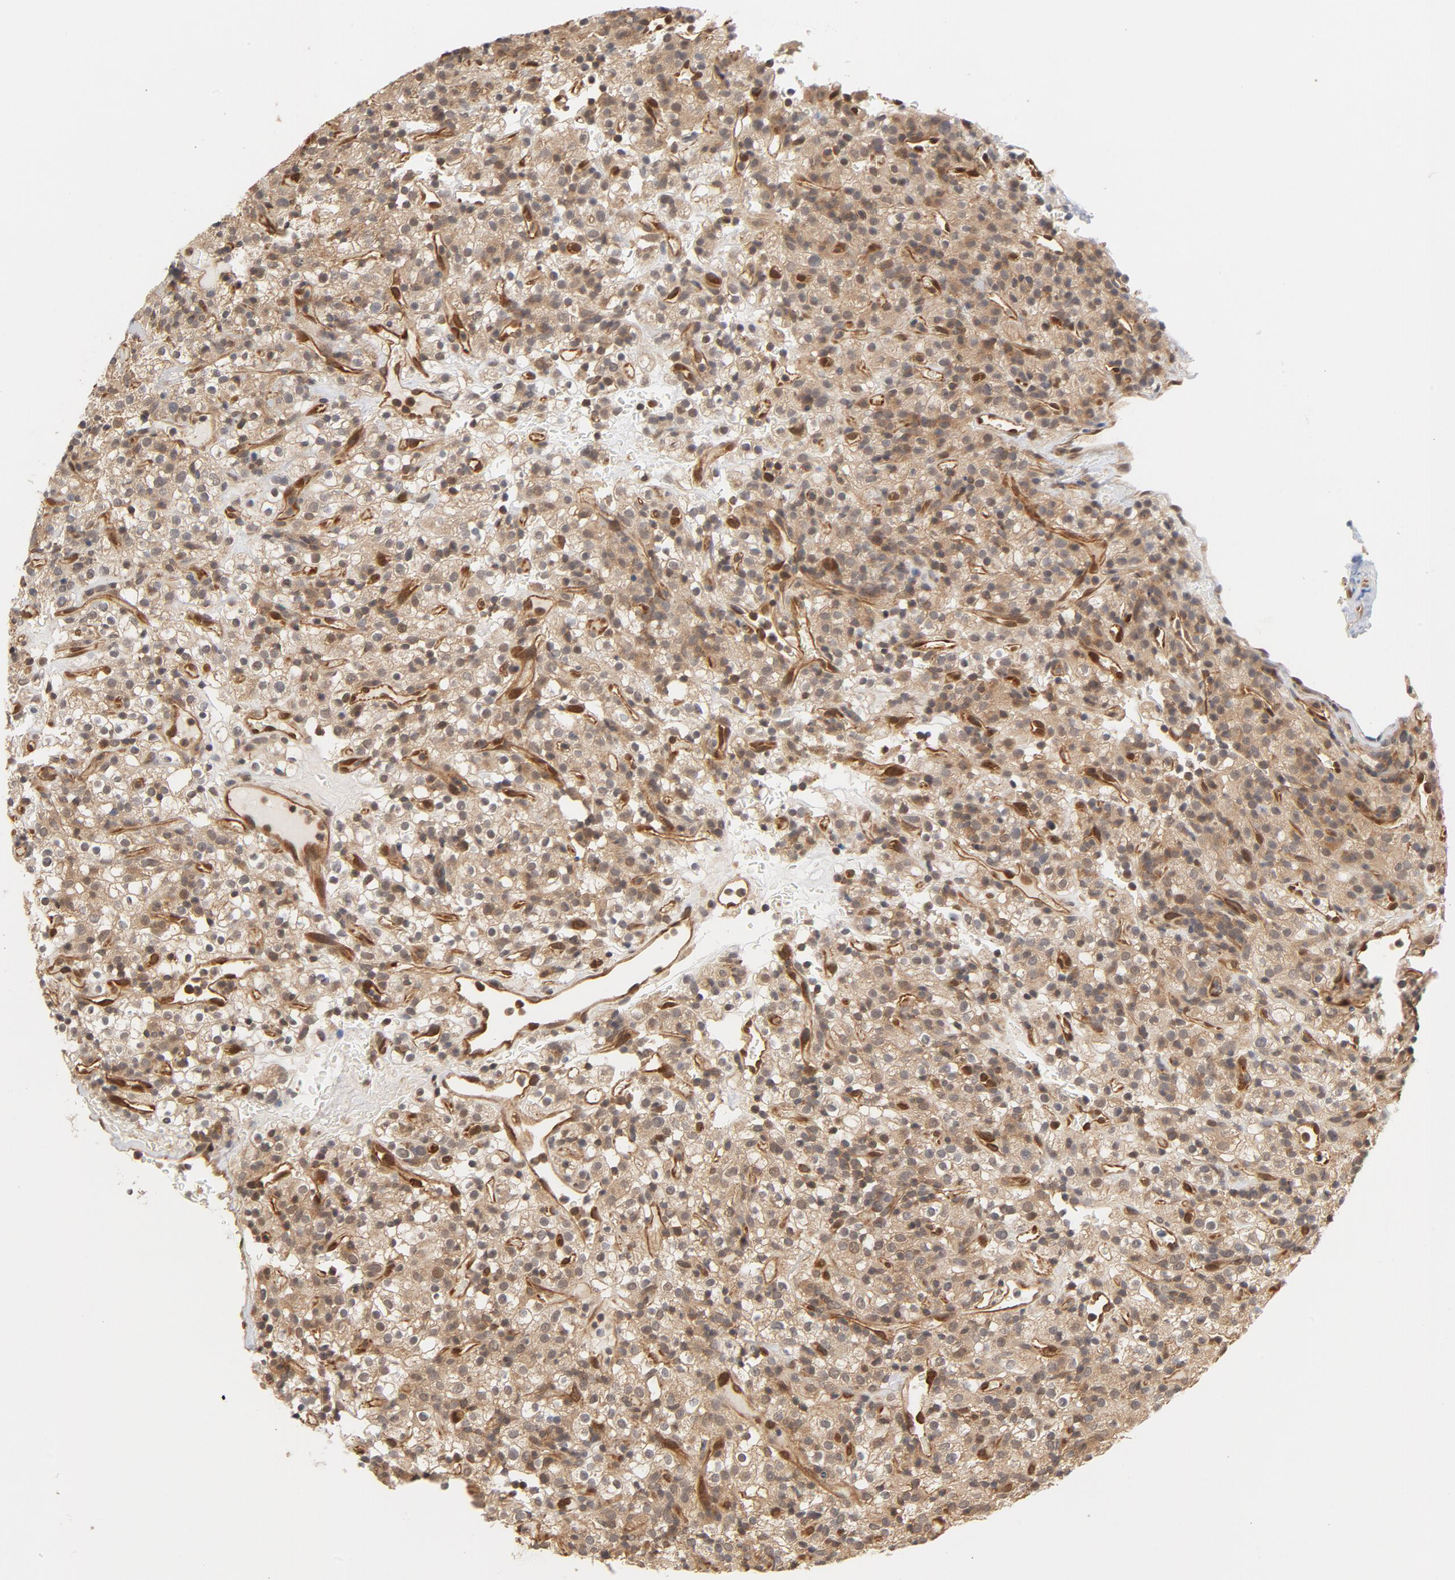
{"staining": {"intensity": "moderate", "quantity": "25%-75%", "location": "cytoplasmic/membranous,nuclear"}, "tissue": "renal cancer", "cell_type": "Tumor cells", "image_type": "cancer", "snomed": [{"axis": "morphology", "description": "Normal tissue, NOS"}, {"axis": "morphology", "description": "Adenocarcinoma, NOS"}, {"axis": "topography", "description": "Kidney"}], "caption": "An immunohistochemistry photomicrograph of neoplastic tissue is shown. Protein staining in brown highlights moderate cytoplasmic/membranous and nuclear positivity in renal cancer (adenocarcinoma) within tumor cells.", "gene": "CDC37", "patient": {"sex": "female", "age": 72}}